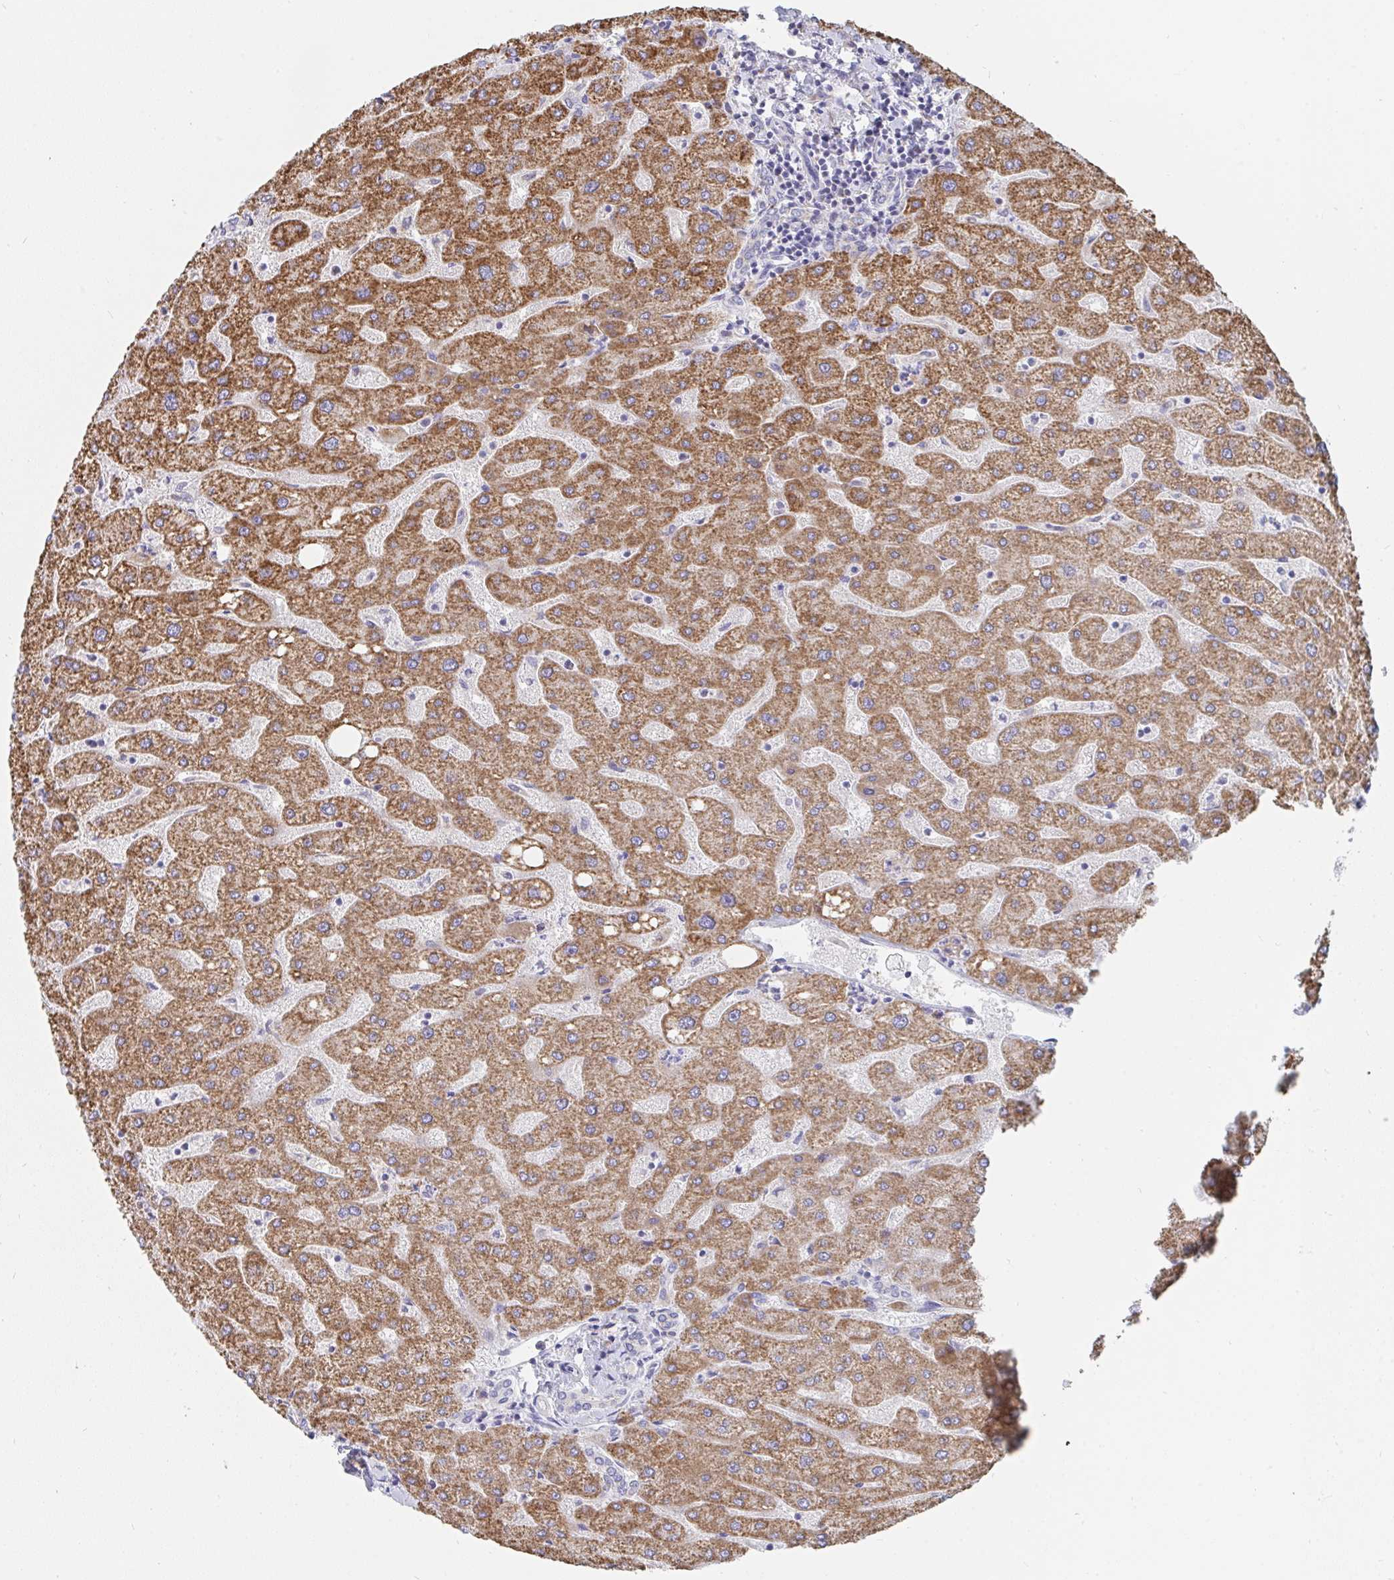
{"staining": {"intensity": "negative", "quantity": "none", "location": "none"}, "tissue": "liver", "cell_type": "Cholangiocytes", "image_type": "normal", "snomed": [{"axis": "morphology", "description": "Normal tissue, NOS"}, {"axis": "topography", "description": "Liver"}], "caption": "The immunohistochemistry (IHC) histopathology image has no significant positivity in cholangiocytes of liver. Brightfield microscopy of immunohistochemistry stained with DAB (3,3'-diaminobenzidine) (brown) and hematoxylin (blue), captured at high magnification.", "gene": "AIFM1", "patient": {"sex": "male", "age": 67}}